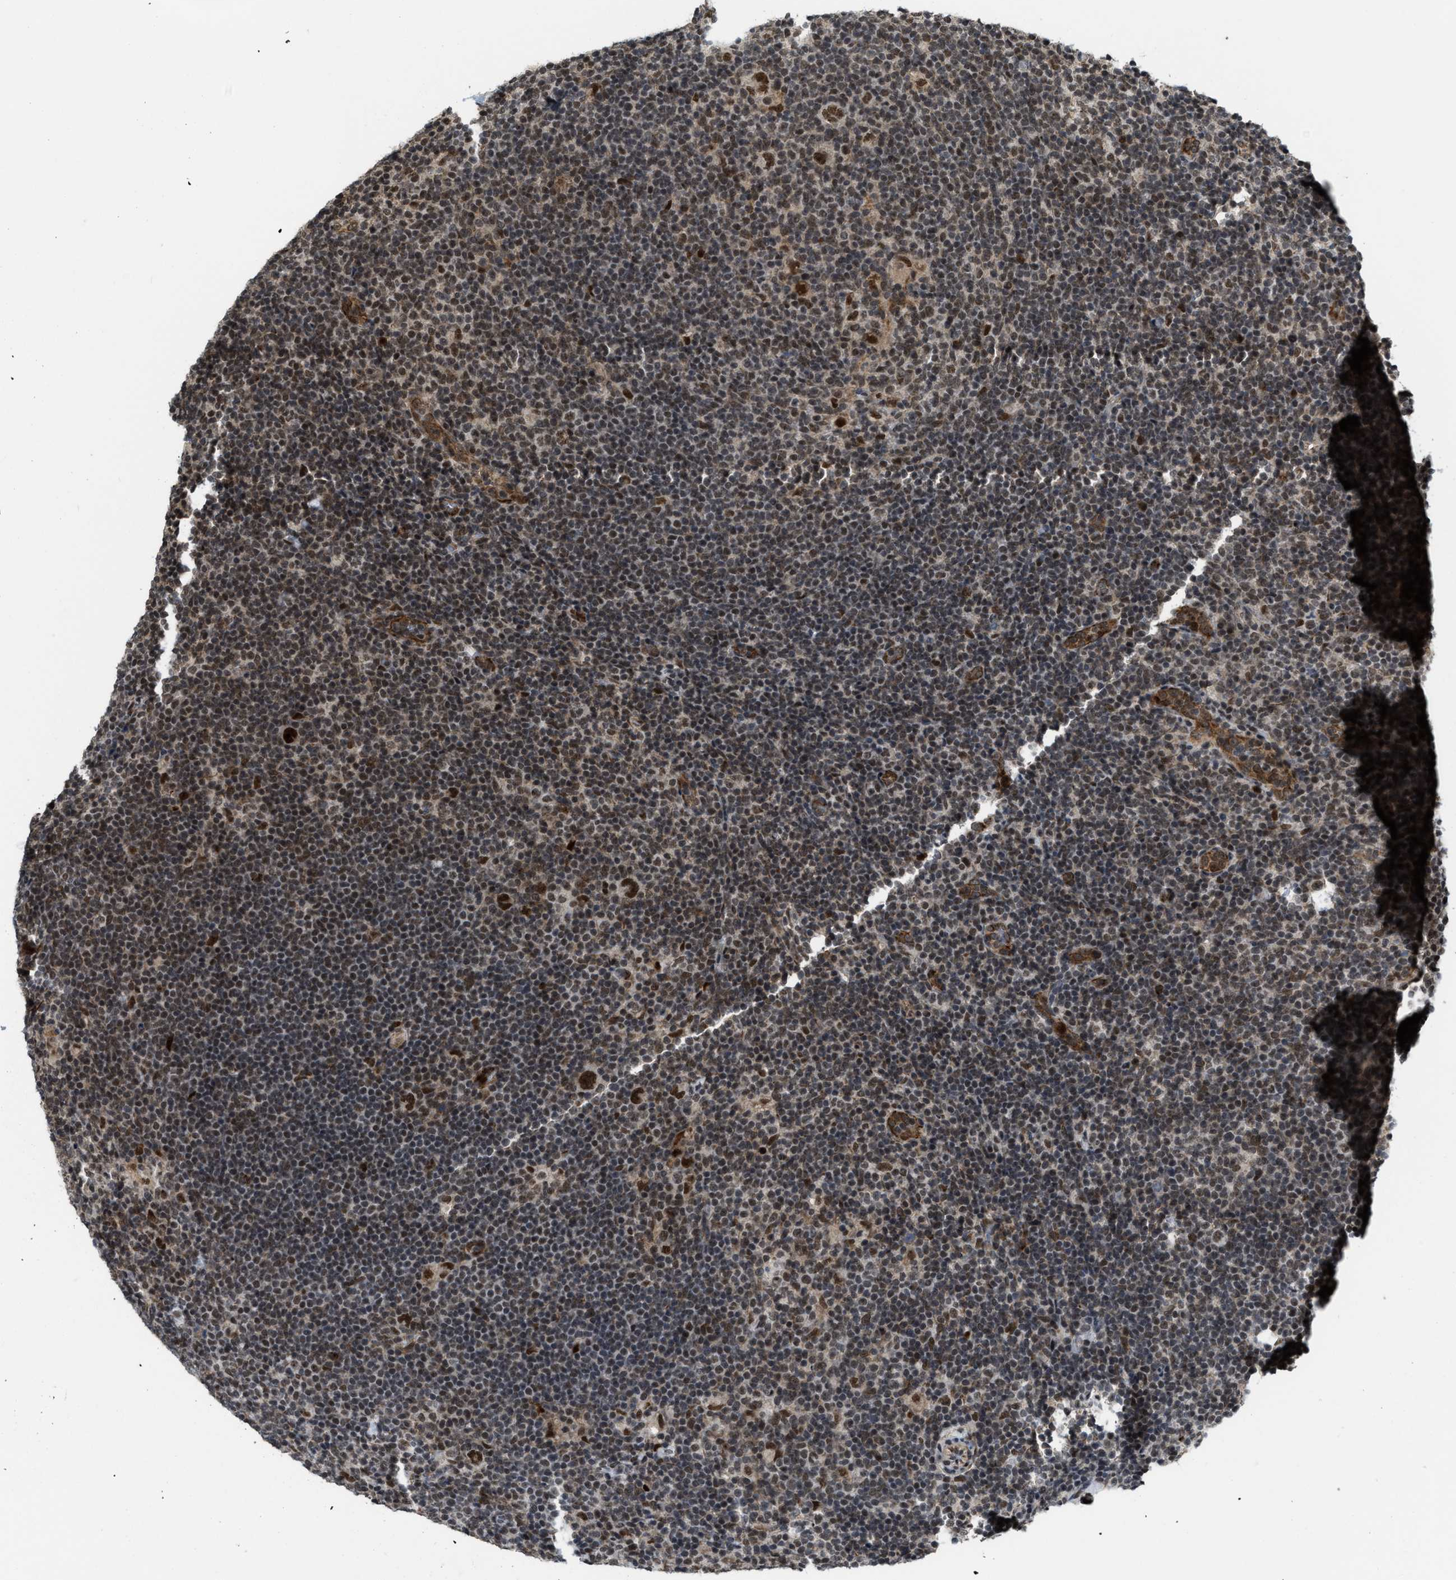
{"staining": {"intensity": "strong", "quantity": ">75%", "location": "nuclear"}, "tissue": "lymphoma", "cell_type": "Tumor cells", "image_type": "cancer", "snomed": [{"axis": "morphology", "description": "Hodgkin's disease, NOS"}, {"axis": "topography", "description": "Lymph node"}], "caption": "Hodgkin's disease stained with a protein marker demonstrates strong staining in tumor cells.", "gene": "ZNF250", "patient": {"sex": "female", "age": 57}}